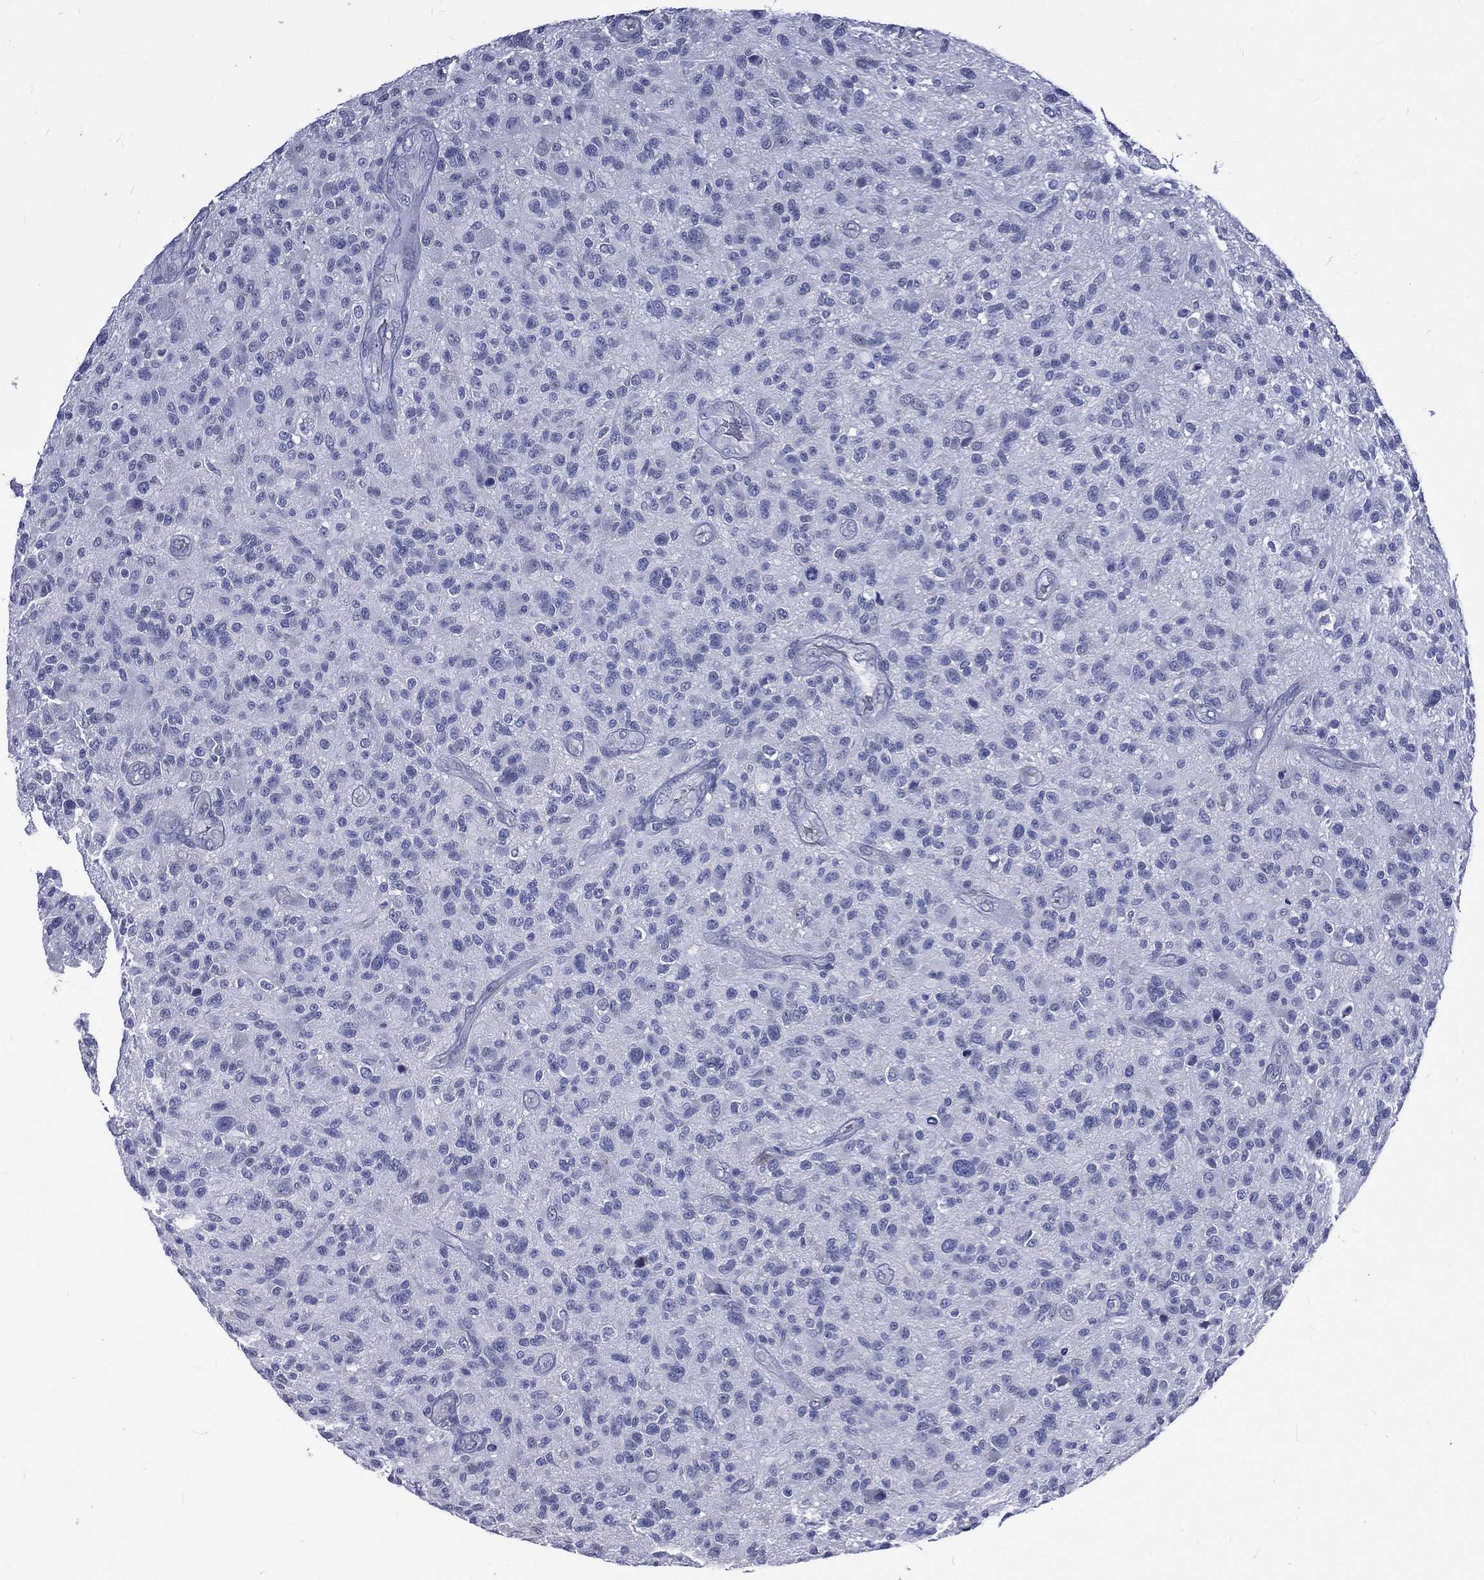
{"staining": {"intensity": "negative", "quantity": "none", "location": "none"}, "tissue": "glioma", "cell_type": "Tumor cells", "image_type": "cancer", "snomed": [{"axis": "morphology", "description": "Glioma, malignant, High grade"}, {"axis": "topography", "description": "Brain"}], "caption": "Tumor cells are negative for protein expression in human glioma. (Stains: DAB immunohistochemistry with hematoxylin counter stain, Microscopy: brightfield microscopy at high magnification).", "gene": "ELANE", "patient": {"sex": "male", "age": 47}}